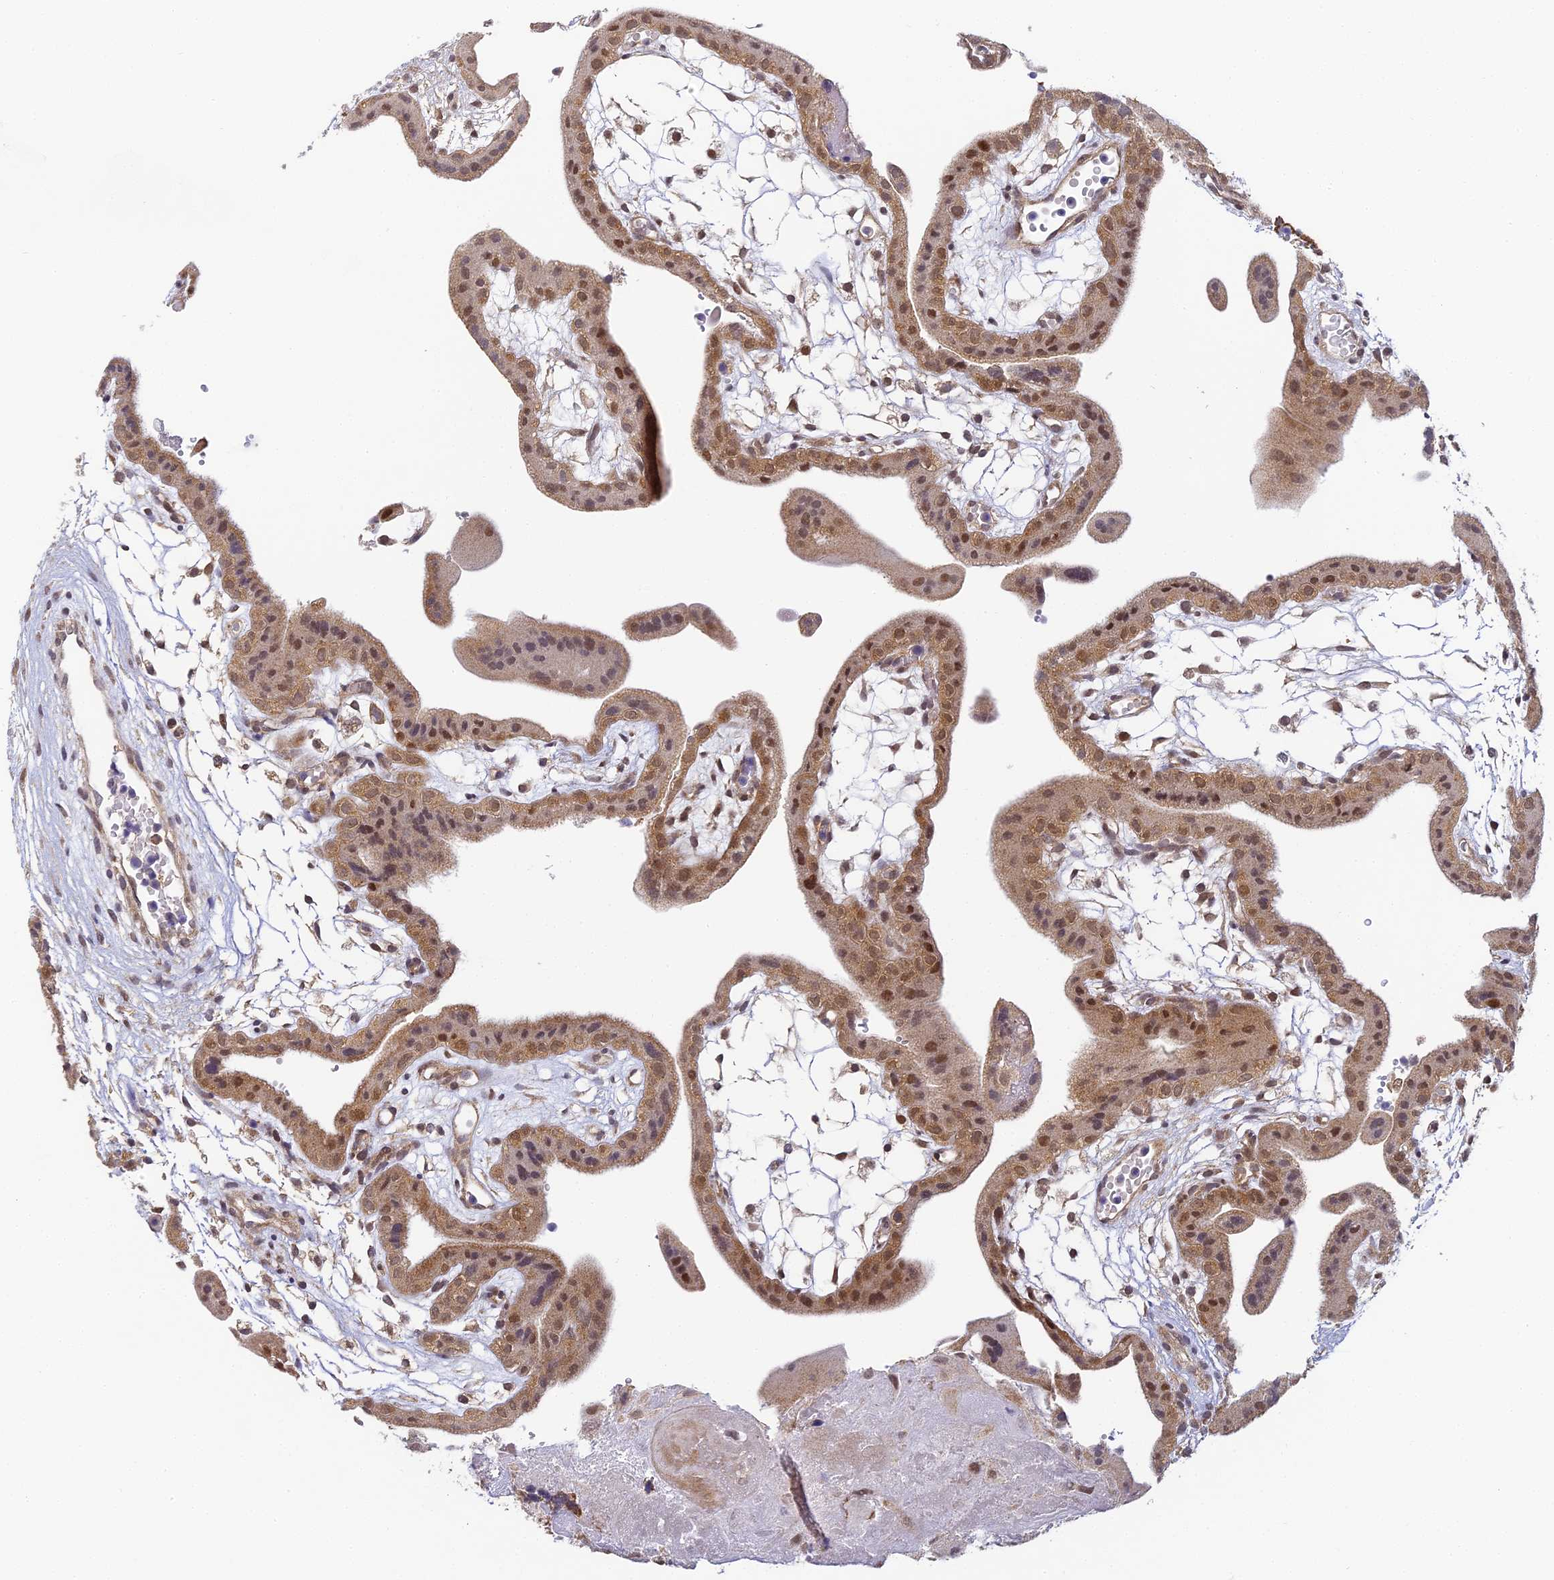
{"staining": {"intensity": "moderate", "quantity": ">75%", "location": "nuclear"}, "tissue": "placenta", "cell_type": "Decidual cells", "image_type": "normal", "snomed": [{"axis": "morphology", "description": "Normal tissue, NOS"}, {"axis": "topography", "description": "Placenta"}], "caption": "An IHC micrograph of normal tissue is shown. Protein staining in brown labels moderate nuclear positivity in placenta within decidual cells. The protein of interest is shown in brown color, while the nuclei are stained blue.", "gene": "DNAAF10", "patient": {"sex": "female", "age": 18}}